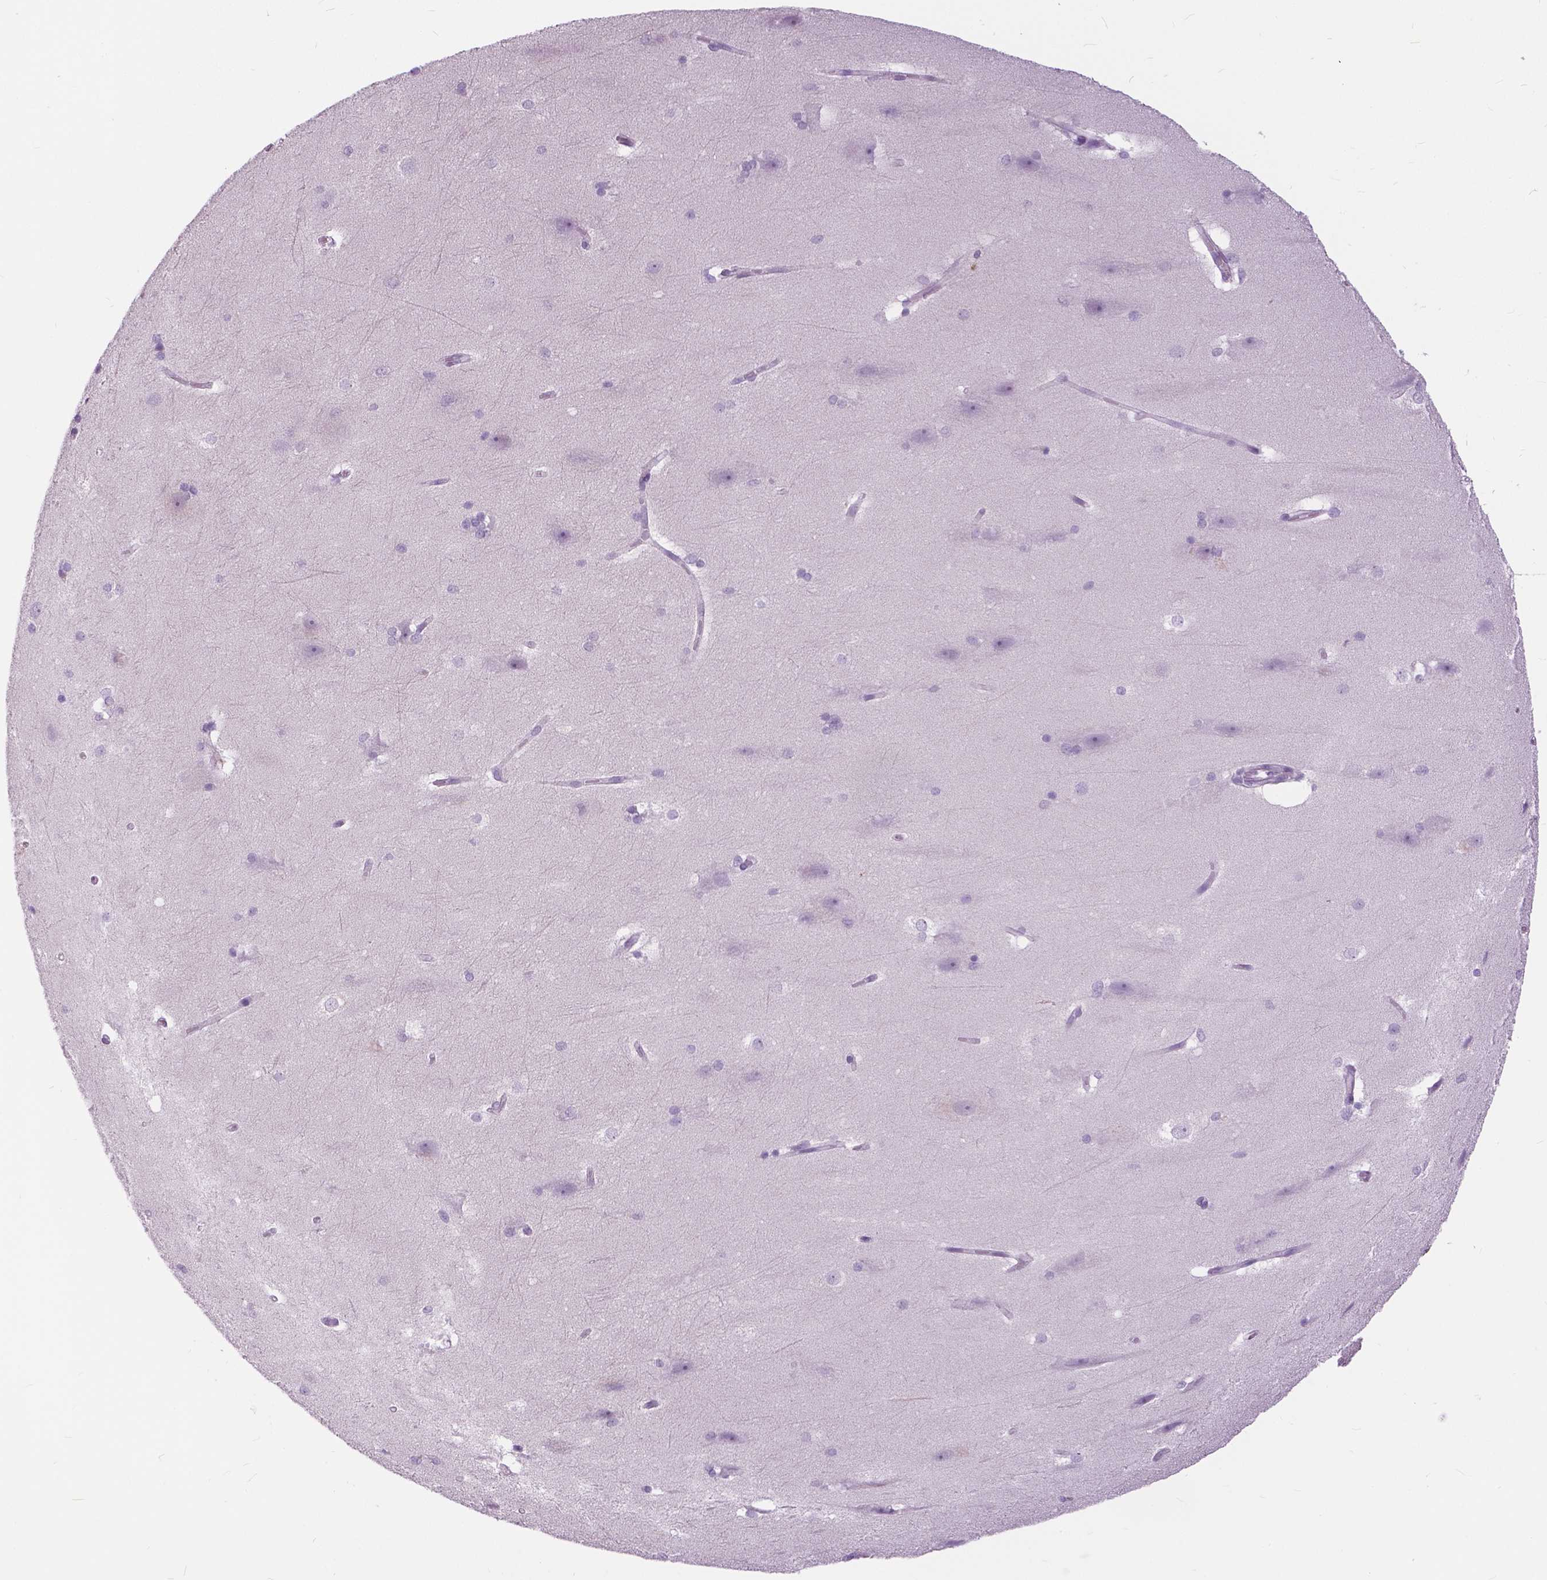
{"staining": {"intensity": "negative", "quantity": "none", "location": "none"}, "tissue": "hippocampus", "cell_type": "Glial cells", "image_type": "normal", "snomed": [{"axis": "morphology", "description": "Normal tissue, NOS"}, {"axis": "topography", "description": "Cerebral cortex"}, {"axis": "topography", "description": "Hippocampus"}], "caption": "Hippocampus was stained to show a protein in brown. There is no significant positivity in glial cells.", "gene": "TP53TG5", "patient": {"sex": "female", "age": 19}}